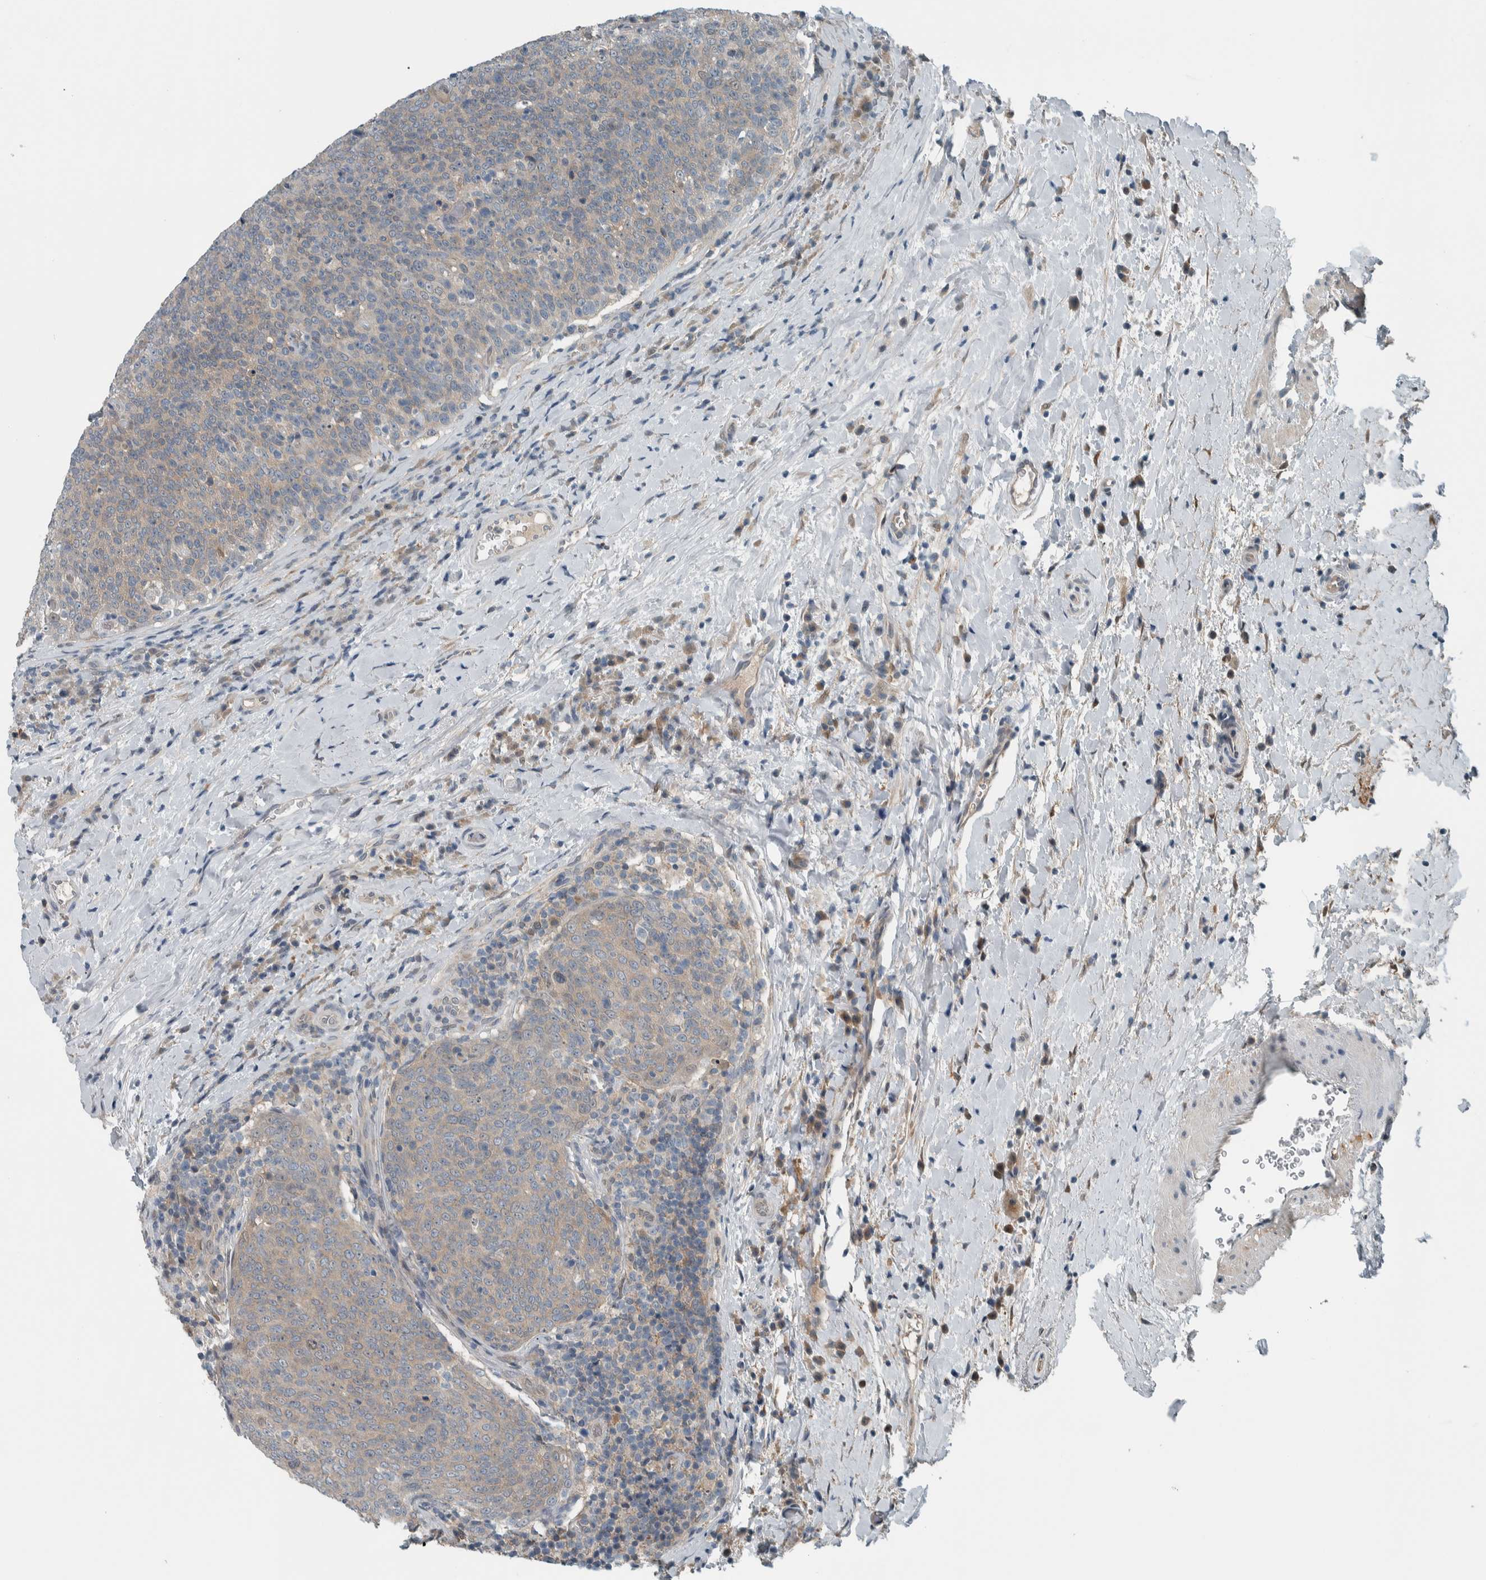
{"staining": {"intensity": "weak", "quantity": "<25%", "location": "cytoplasmic/membranous"}, "tissue": "head and neck cancer", "cell_type": "Tumor cells", "image_type": "cancer", "snomed": [{"axis": "morphology", "description": "Squamous cell carcinoma, NOS"}, {"axis": "morphology", "description": "Squamous cell carcinoma, metastatic, NOS"}, {"axis": "topography", "description": "Lymph node"}, {"axis": "topography", "description": "Head-Neck"}], "caption": "A micrograph of human head and neck cancer is negative for staining in tumor cells.", "gene": "ALAD", "patient": {"sex": "male", "age": 62}}